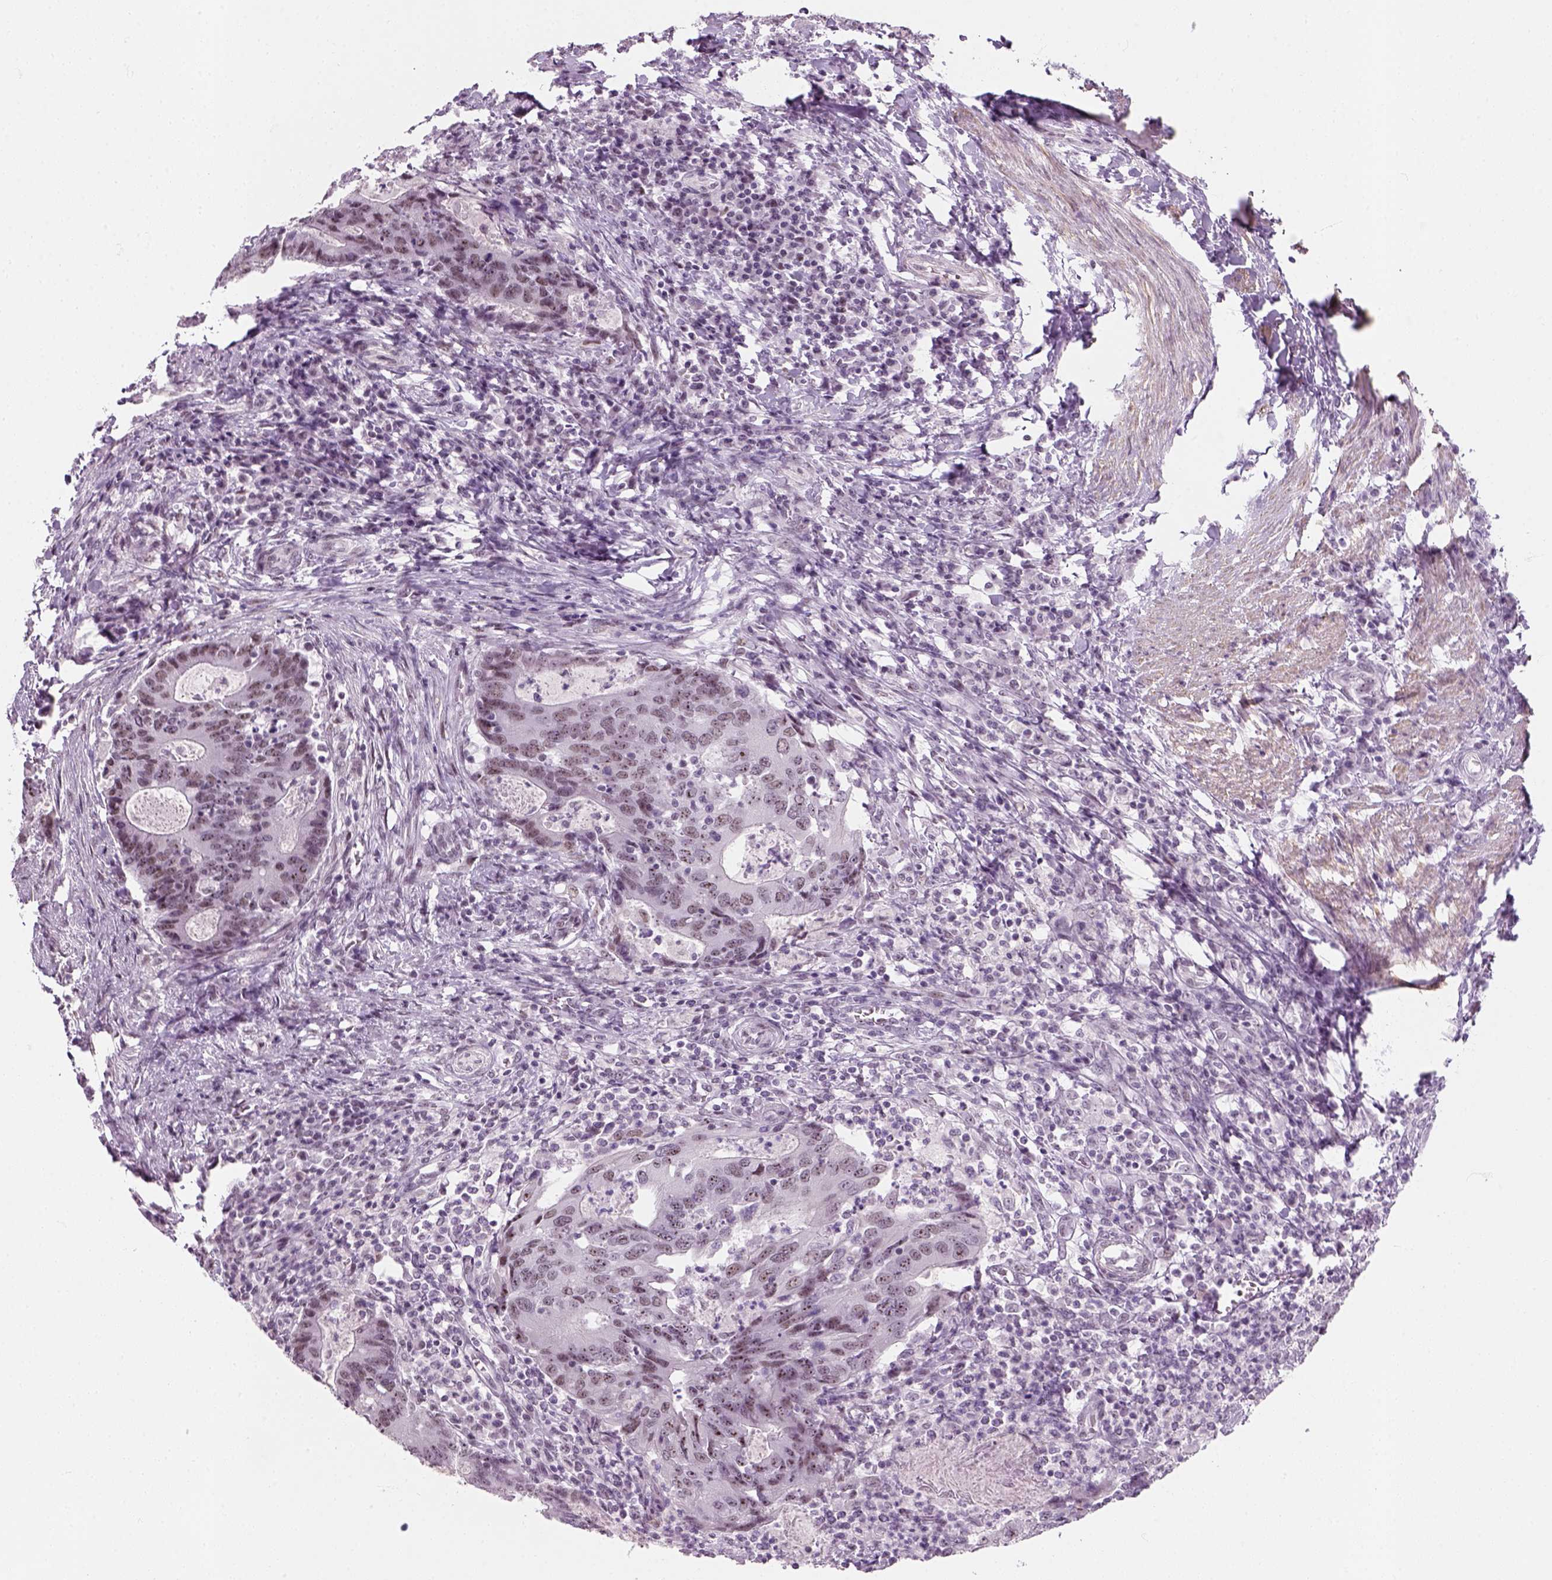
{"staining": {"intensity": "weak", "quantity": "25%-75%", "location": "nuclear"}, "tissue": "colorectal cancer", "cell_type": "Tumor cells", "image_type": "cancer", "snomed": [{"axis": "morphology", "description": "Adenocarcinoma, NOS"}, {"axis": "topography", "description": "Colon"}], "caption": "Immunohistochemistry of human colorectal cancer (adenocarcinoma) demonstrates low levels of weak nuclear staining in approximately 25%-75% of tumor cells.", "gene": "ZNF865", "patient": {"sex": "male", "age": 67}}